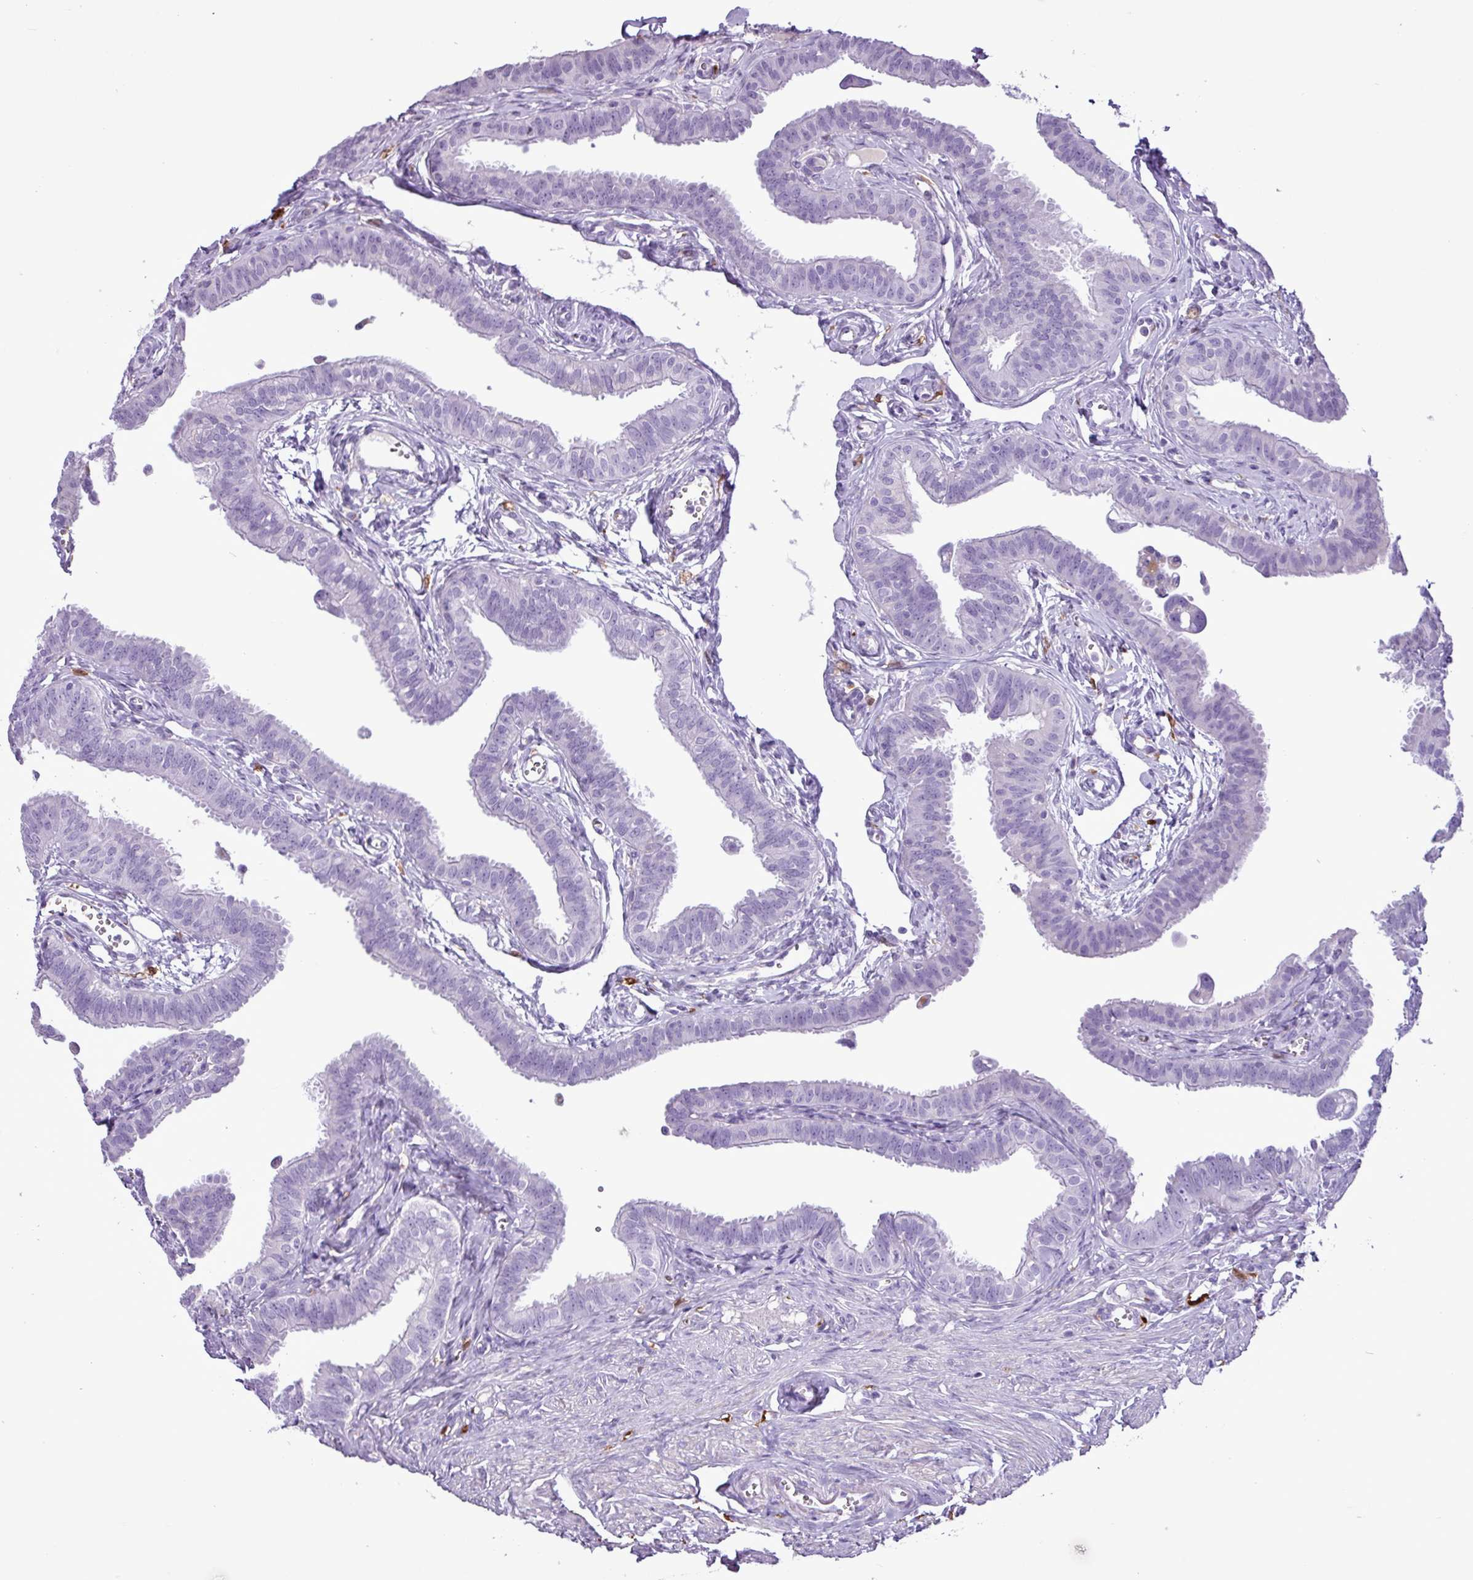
{"staining": {"intensity": "negative", "quantity": "none", "location": "none"}, "tissue": "fallopian tube", "cell_type": "Glandular cells", "image_type": "normal", "snomed": [{"axis": "morphology", "description": "Normal tissue, NOS"}, {"axis": "morphology", "description": "Carcinoma, NOS"}, {"axis": "topography", "description": "Fallopian tube"}, {"axis": "topography", "description": "Ovary"}], "caption": "Micrograph shows no significant protein staining in glandular cells of normal fallopian tube. (Brightfield microscopy of DAB (3,3'-diaminobenzidine) immunohistochemistry at high magnification).", "gene": "TMEM200C", "patient": {"sex": "female", "age": 59}}